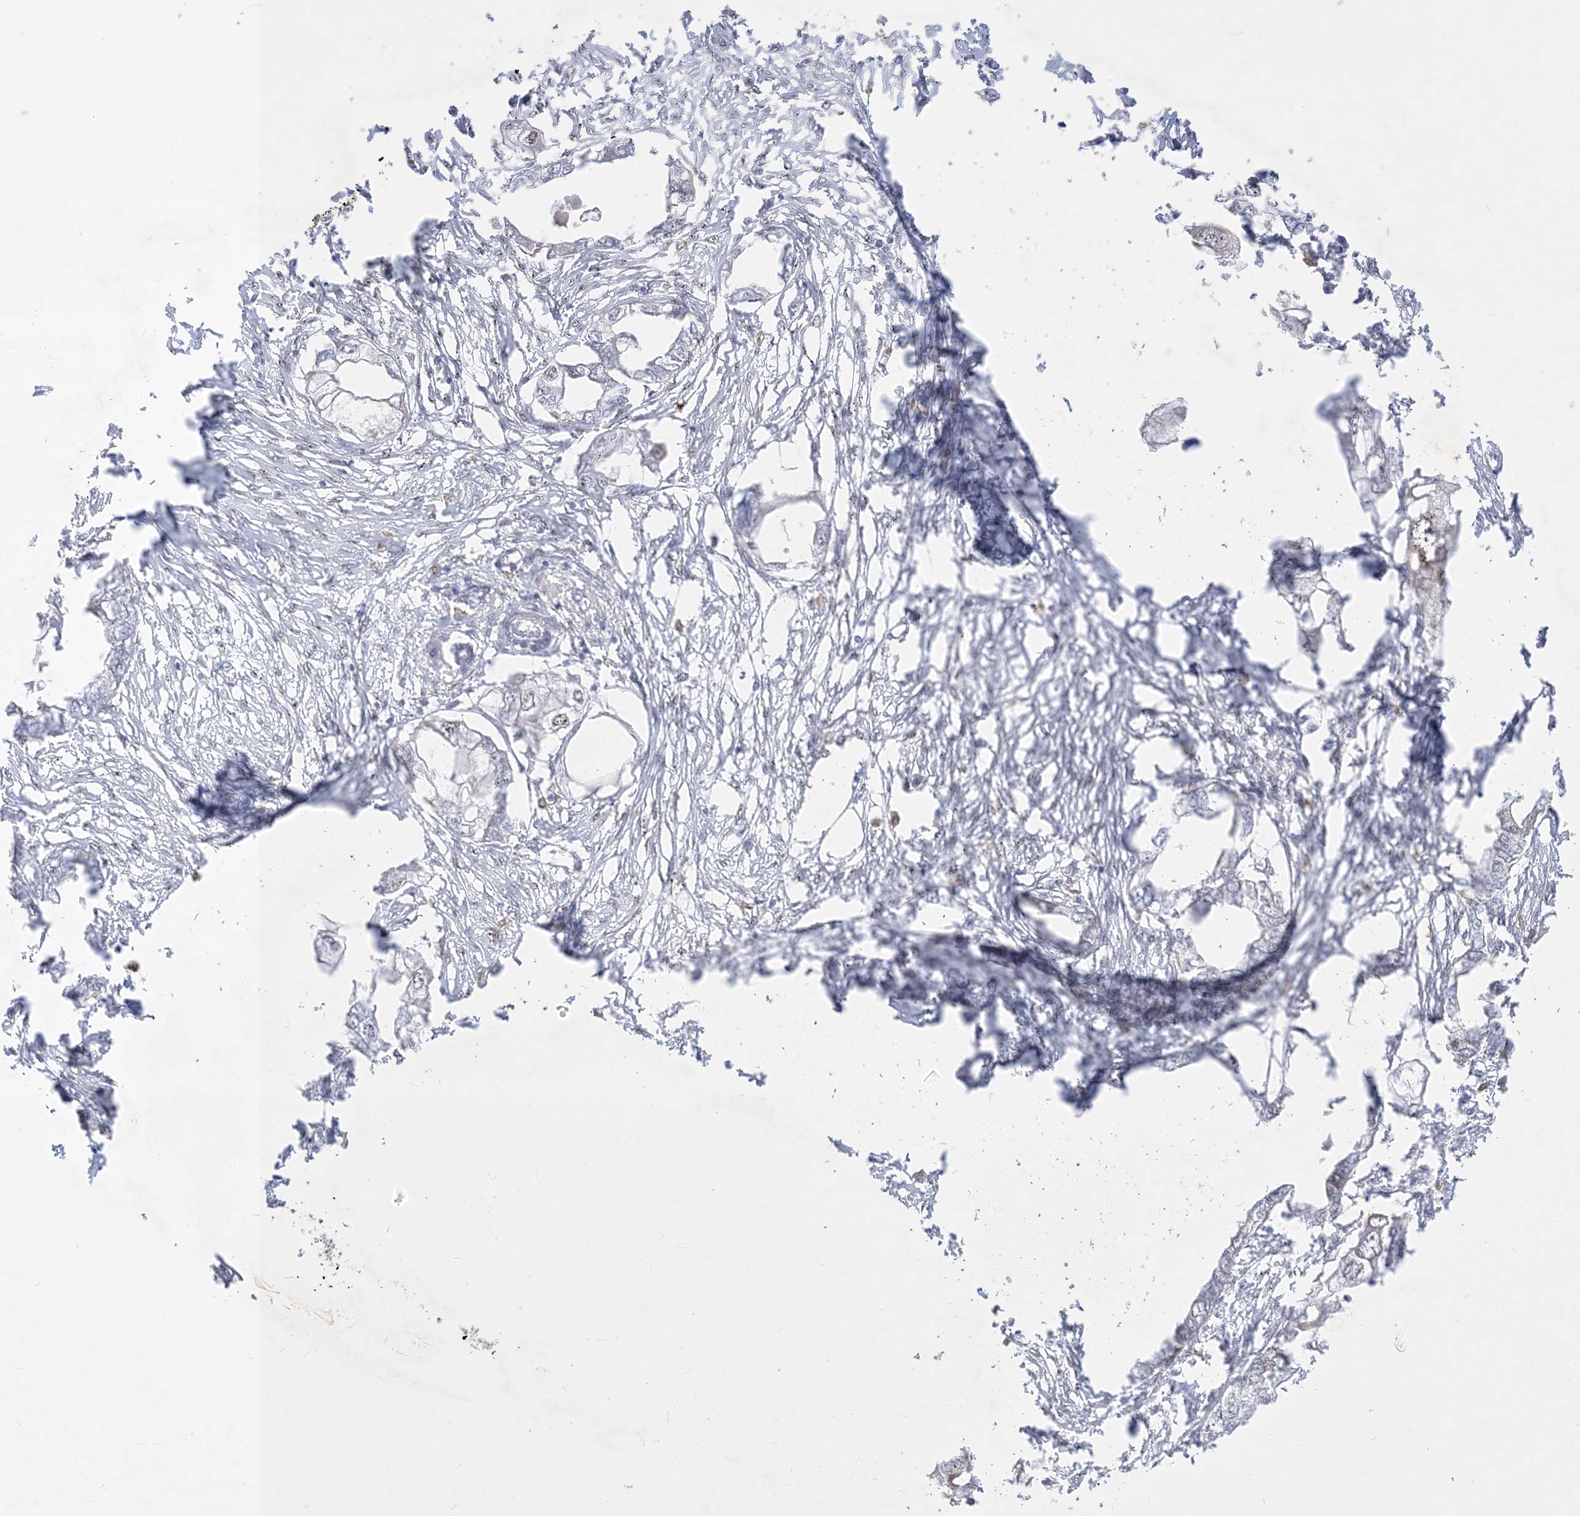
{"staining": {"intensity": "negative", "quantity": "none", "location": "none"}, "tissue": "endometrial cancer", "cell_type": "Tumor cells", "image_type": "cancer", "snomed": [{"axis": "morphology", "description": "Adenocarcinoma, NOS"}, {"axis": "morphology", "description": "Adenocarcinoma, metastatic, NOS"}, {"axis": "topography", "description": "Adipose tissue"}, {"axis": "topography", "description": "Endometrium"}], "caption": "Photomicrograph shows no significant protein staining in tumor cells of adenocarcinoma (endometrial).", "gene": "BHLHE40", "patient": {"sex": "female", "age": 67}}